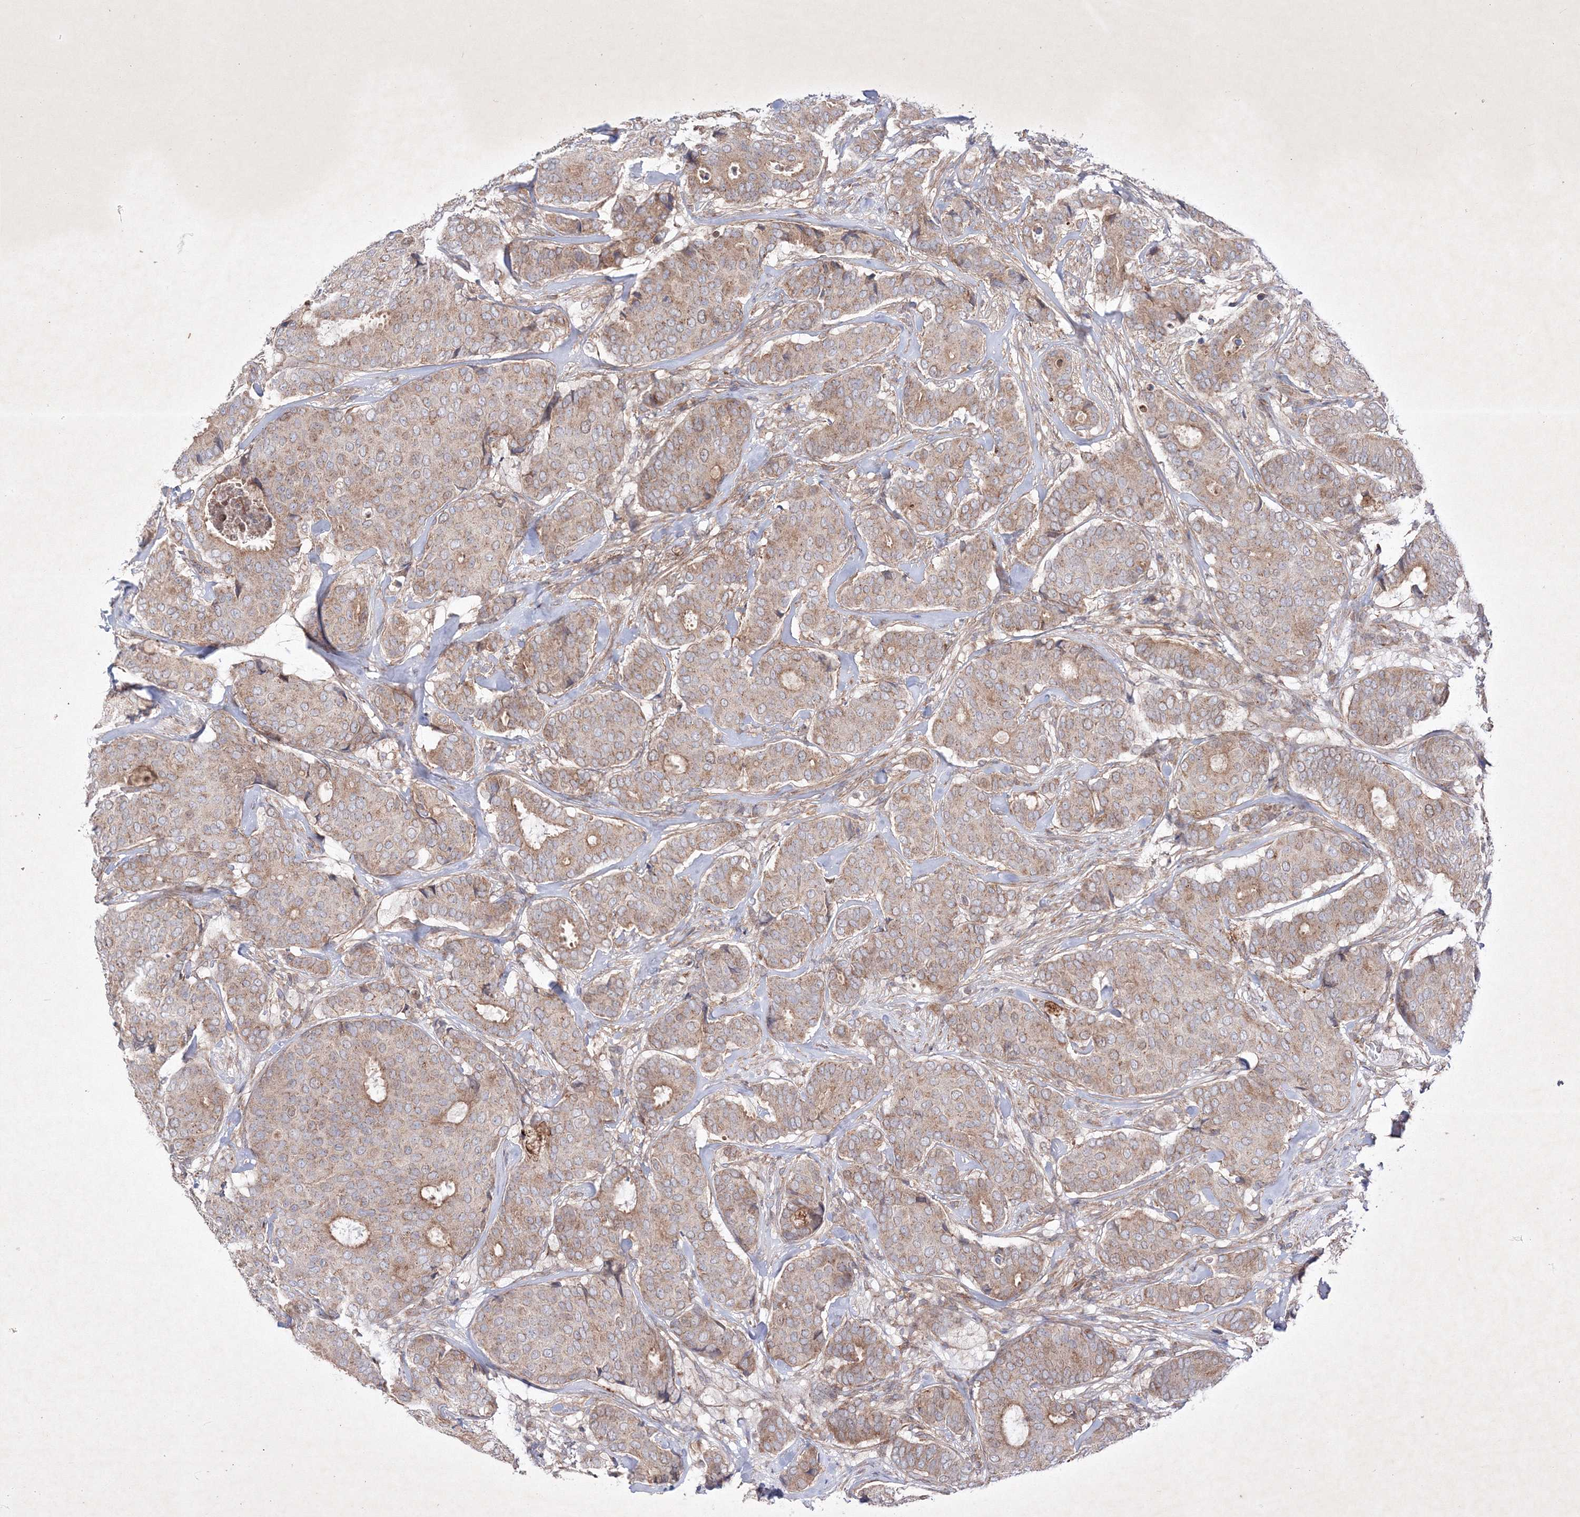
{"staining": {"intensity": "moderate", "quantity": ">75%", "location": "cytoplasmic/membranous"}, "tissue": "breast cancer", "cell_type": "Tumor cells", "image_type": "cancer", "snomed": [{"axis": "morphology", "description": "Duct carcinoma"}, {"axis": "topography", "description": "Breast"}], "caption": "This is a histology image of IHC staining of breast cancer (invasive ductal carcinoma), which shows moderate staining in the cytoplasmic/membranous of tumor cells.", "gene": "OPA1", "patient": {"sex": "female", "age": 75}}